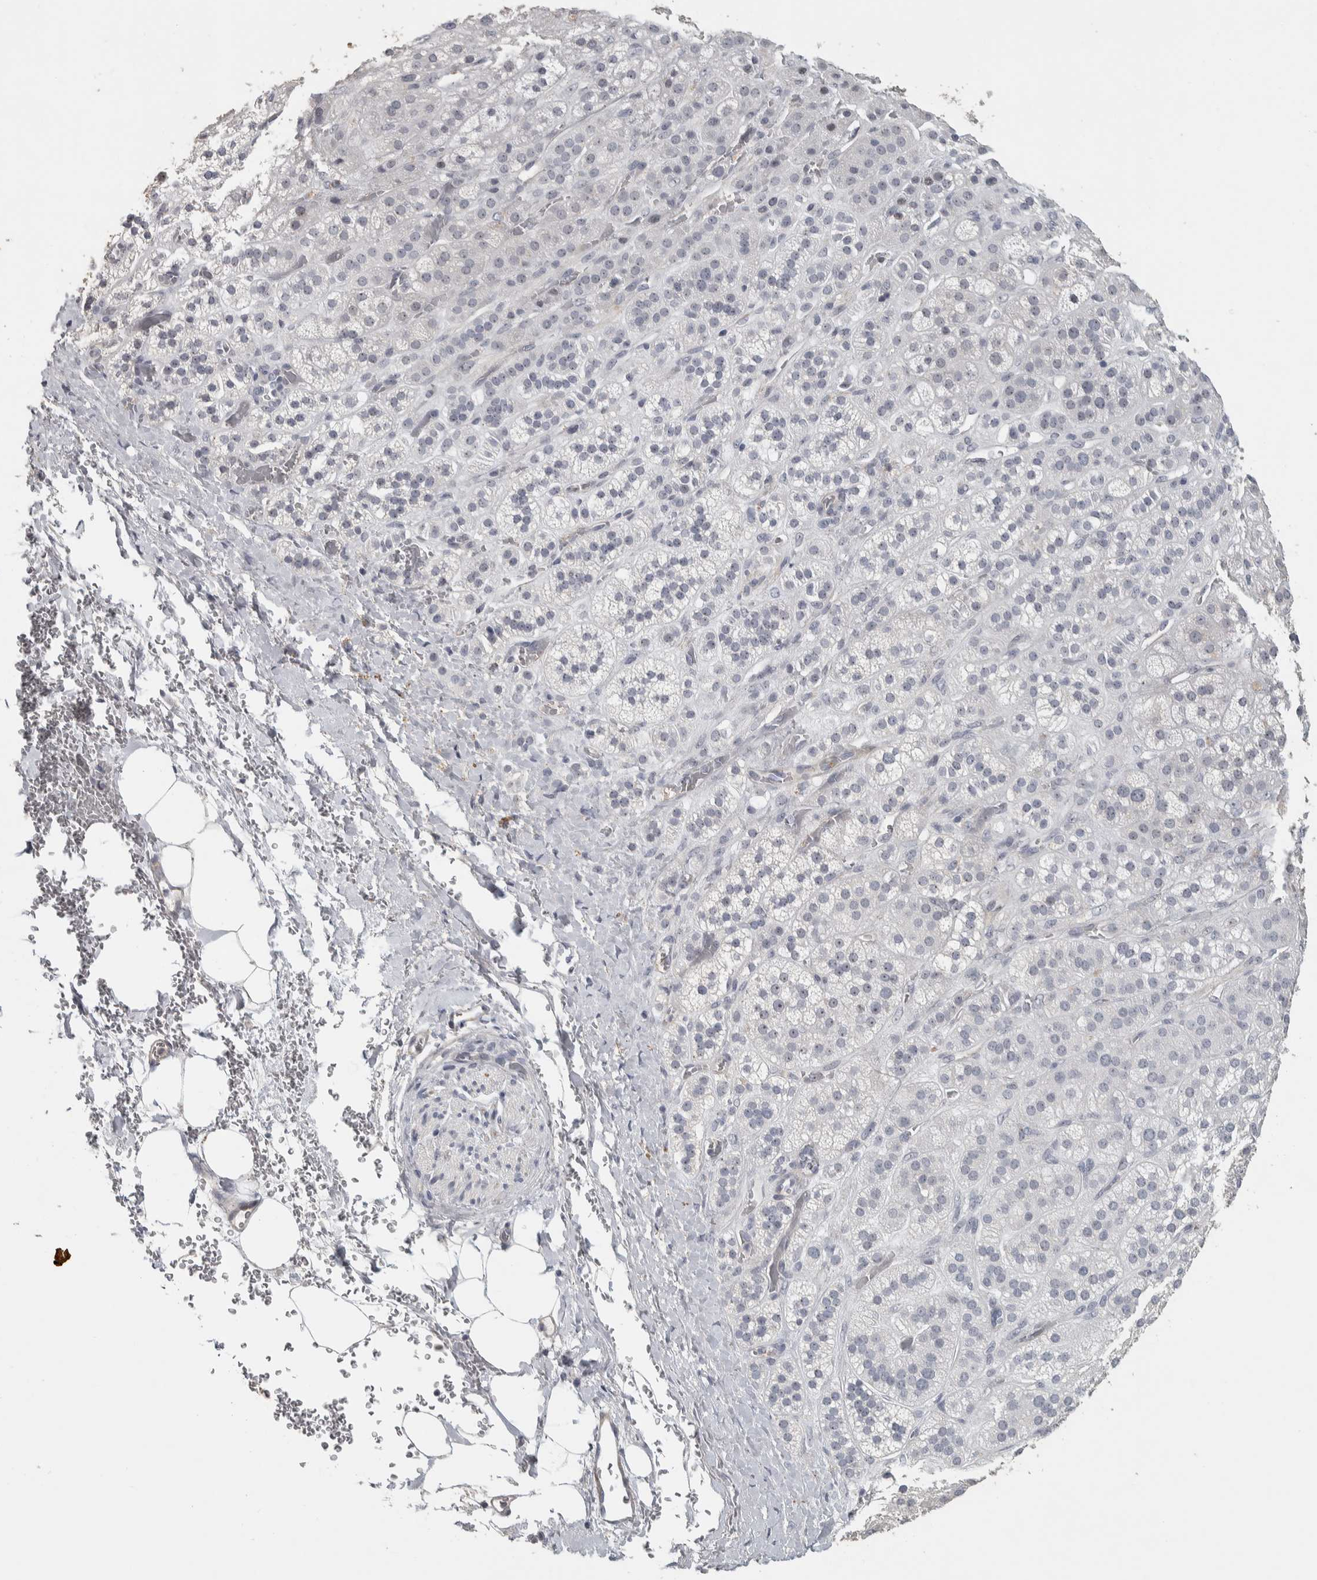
{"staining": {"intensity": "negative", "quantity": "none", "location": "none"}, "tissue": "adrenal gland", "cell_type": "Glandular cells", "image_type": "normal", "snomed": [{"axis": "morphology", "description": "Normal tissue, NOS"}, {"axis": "topography", "description": "Adrenal gland"}], "caption": "Immunohistochemistry (IHC) photomicrograph of unremarkable human adrenal gland stained for a protein (brown), which reveals no positivity in glandular cells. (Immunohistochemistry, brightfield microscopy, high magnification).", "gene": "DCAF10", "patient": {"sex": "male", "age": 56}}